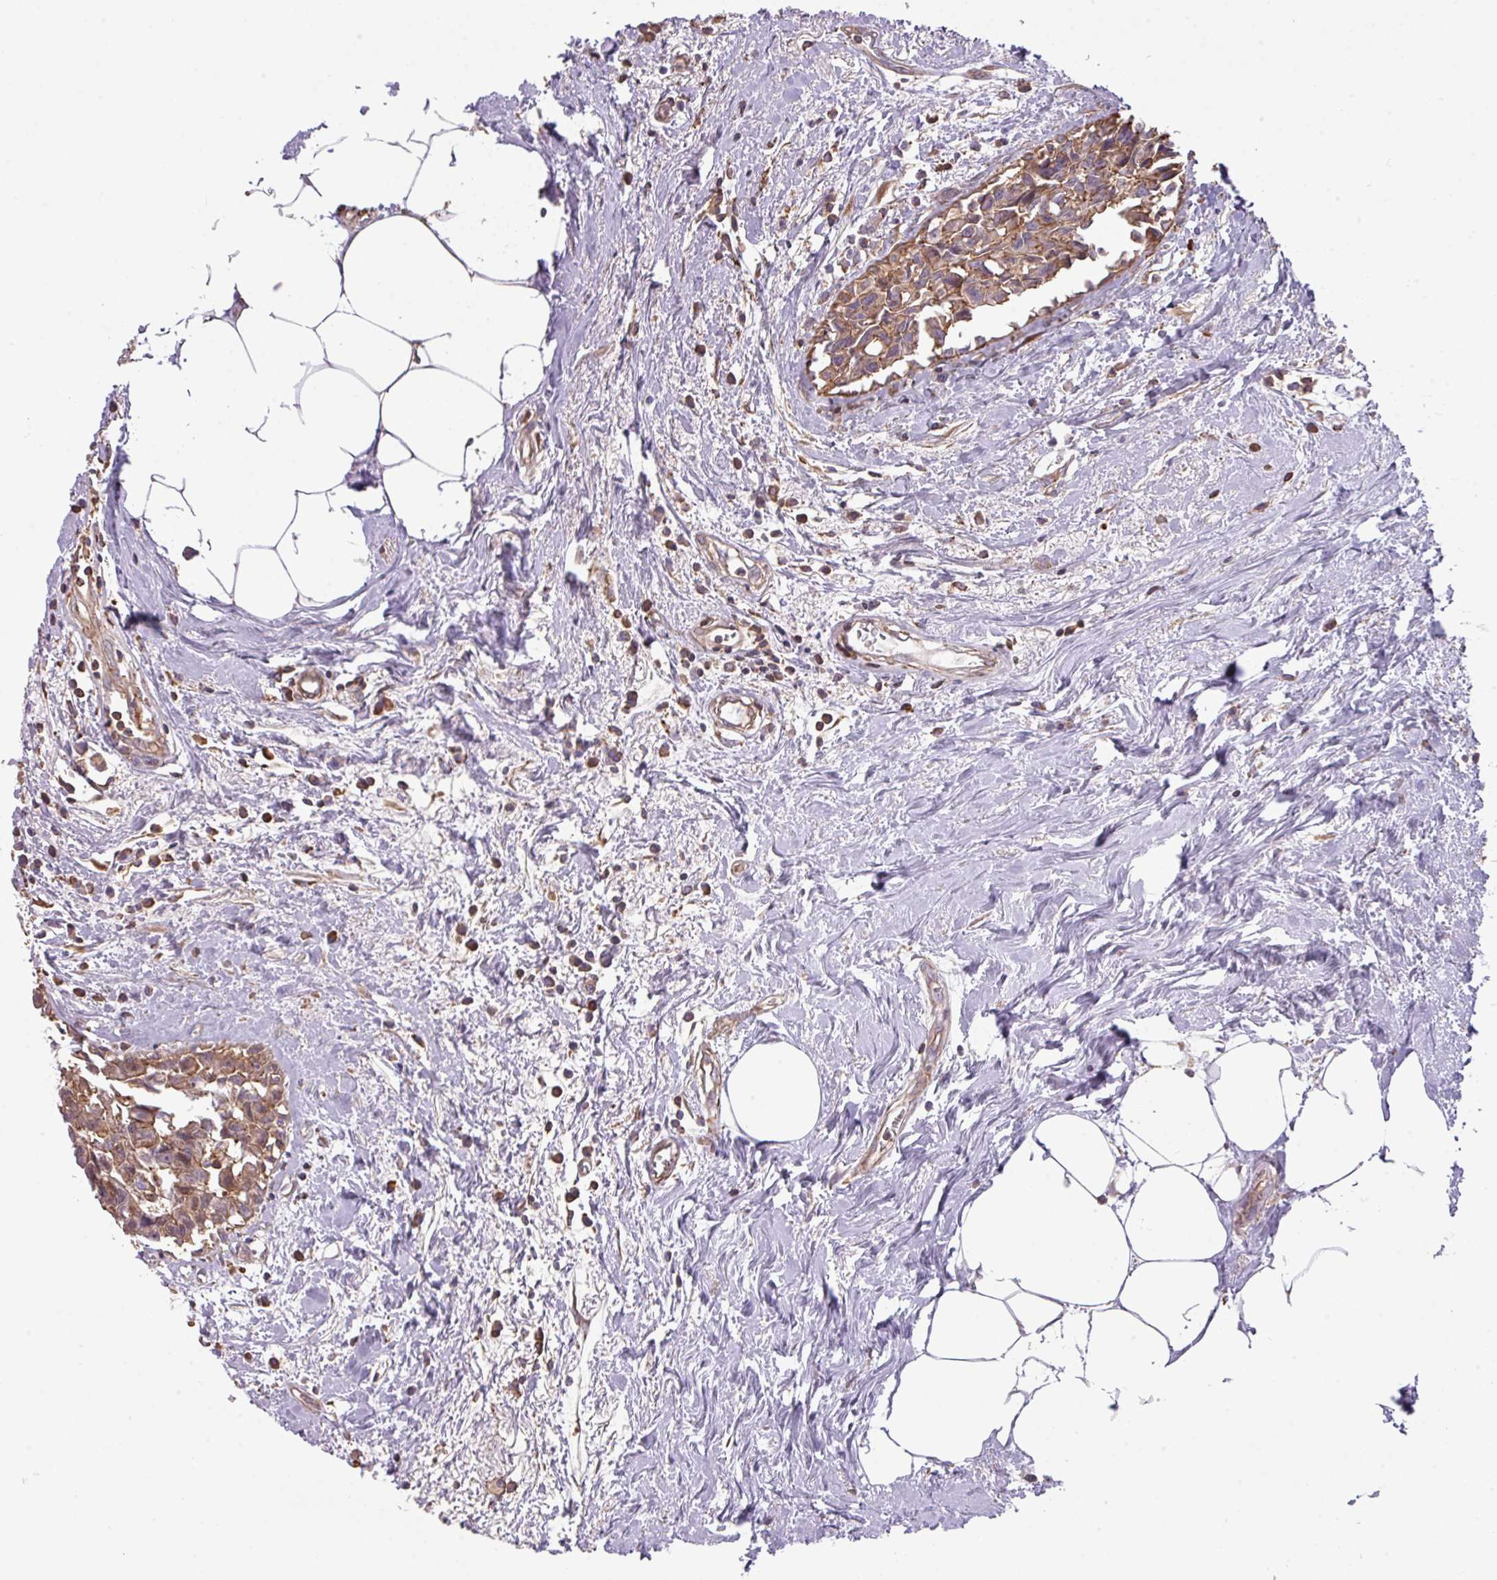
{"staining": {"intensity": "moderate", "quantity": ">75%", "location": "cytoplasmic/membranous"}, "tissue": "breast cancer", "cell_type": "Tumor cells", "image_type": "cancer", "snomed": [{"axis": "morphology", "description": "Carcinoma, NOS"}, {"axis": "topography", "description": "Breast"}], "caption": "Immunohistochemical staining of breast cancer shows medium levels of moderate cytoplasmic/membranous positivity in approximately >75% of tumor cells.", "gene": "LRRC41", "patient": {"sex": "female", "age": 60}}